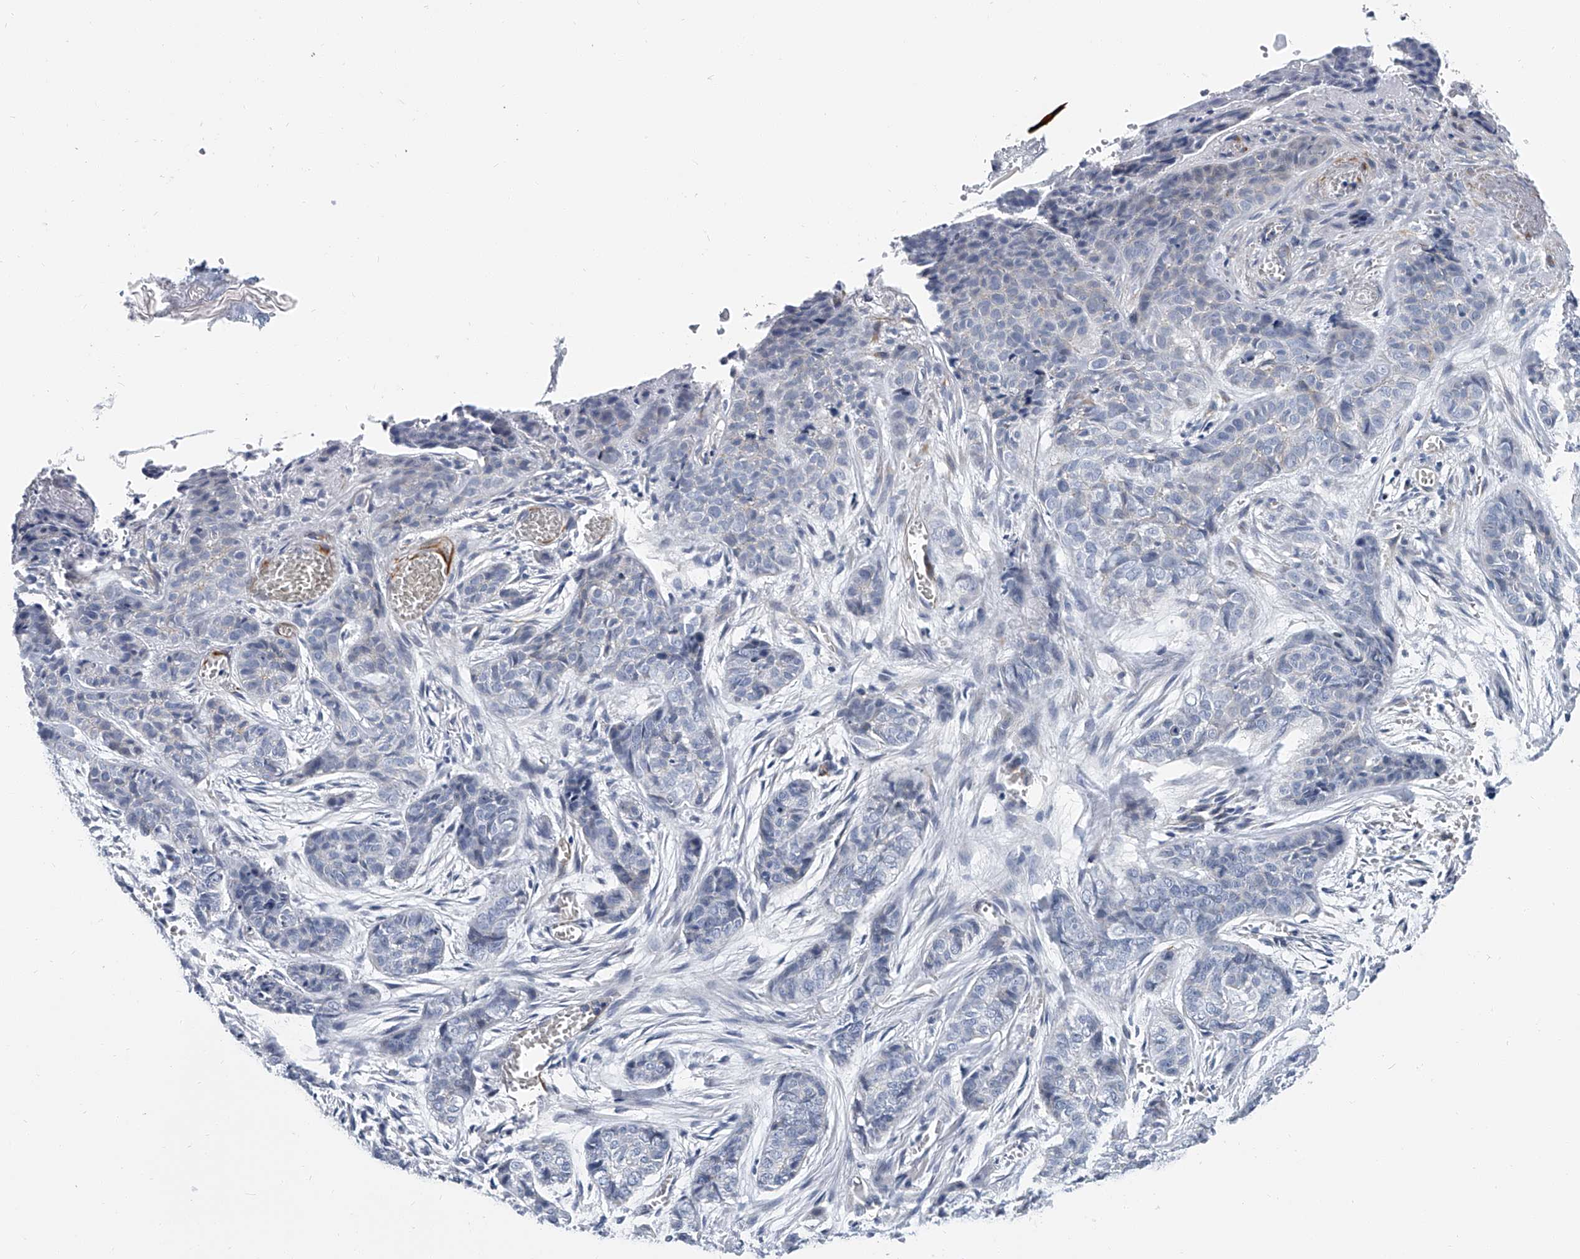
{"staining": {"intensity": "negative", "quantity": "none", "location": "none"}, "tissue": "skin cancer", "cell_type": "Tumor cells", "image_type": "cancer", "snomed": [{"axis": "morphology", "description": "Basal cell carcinoma"}, {"axis": "topography", "description": "Skin"}], "caption": "Immunohistochemical staining of human skin basal cell carcinoma exhibits no significant expression in tumor cells.", "gene": "KIRREL1", "patient": {"sex": "female", "age": 64}}